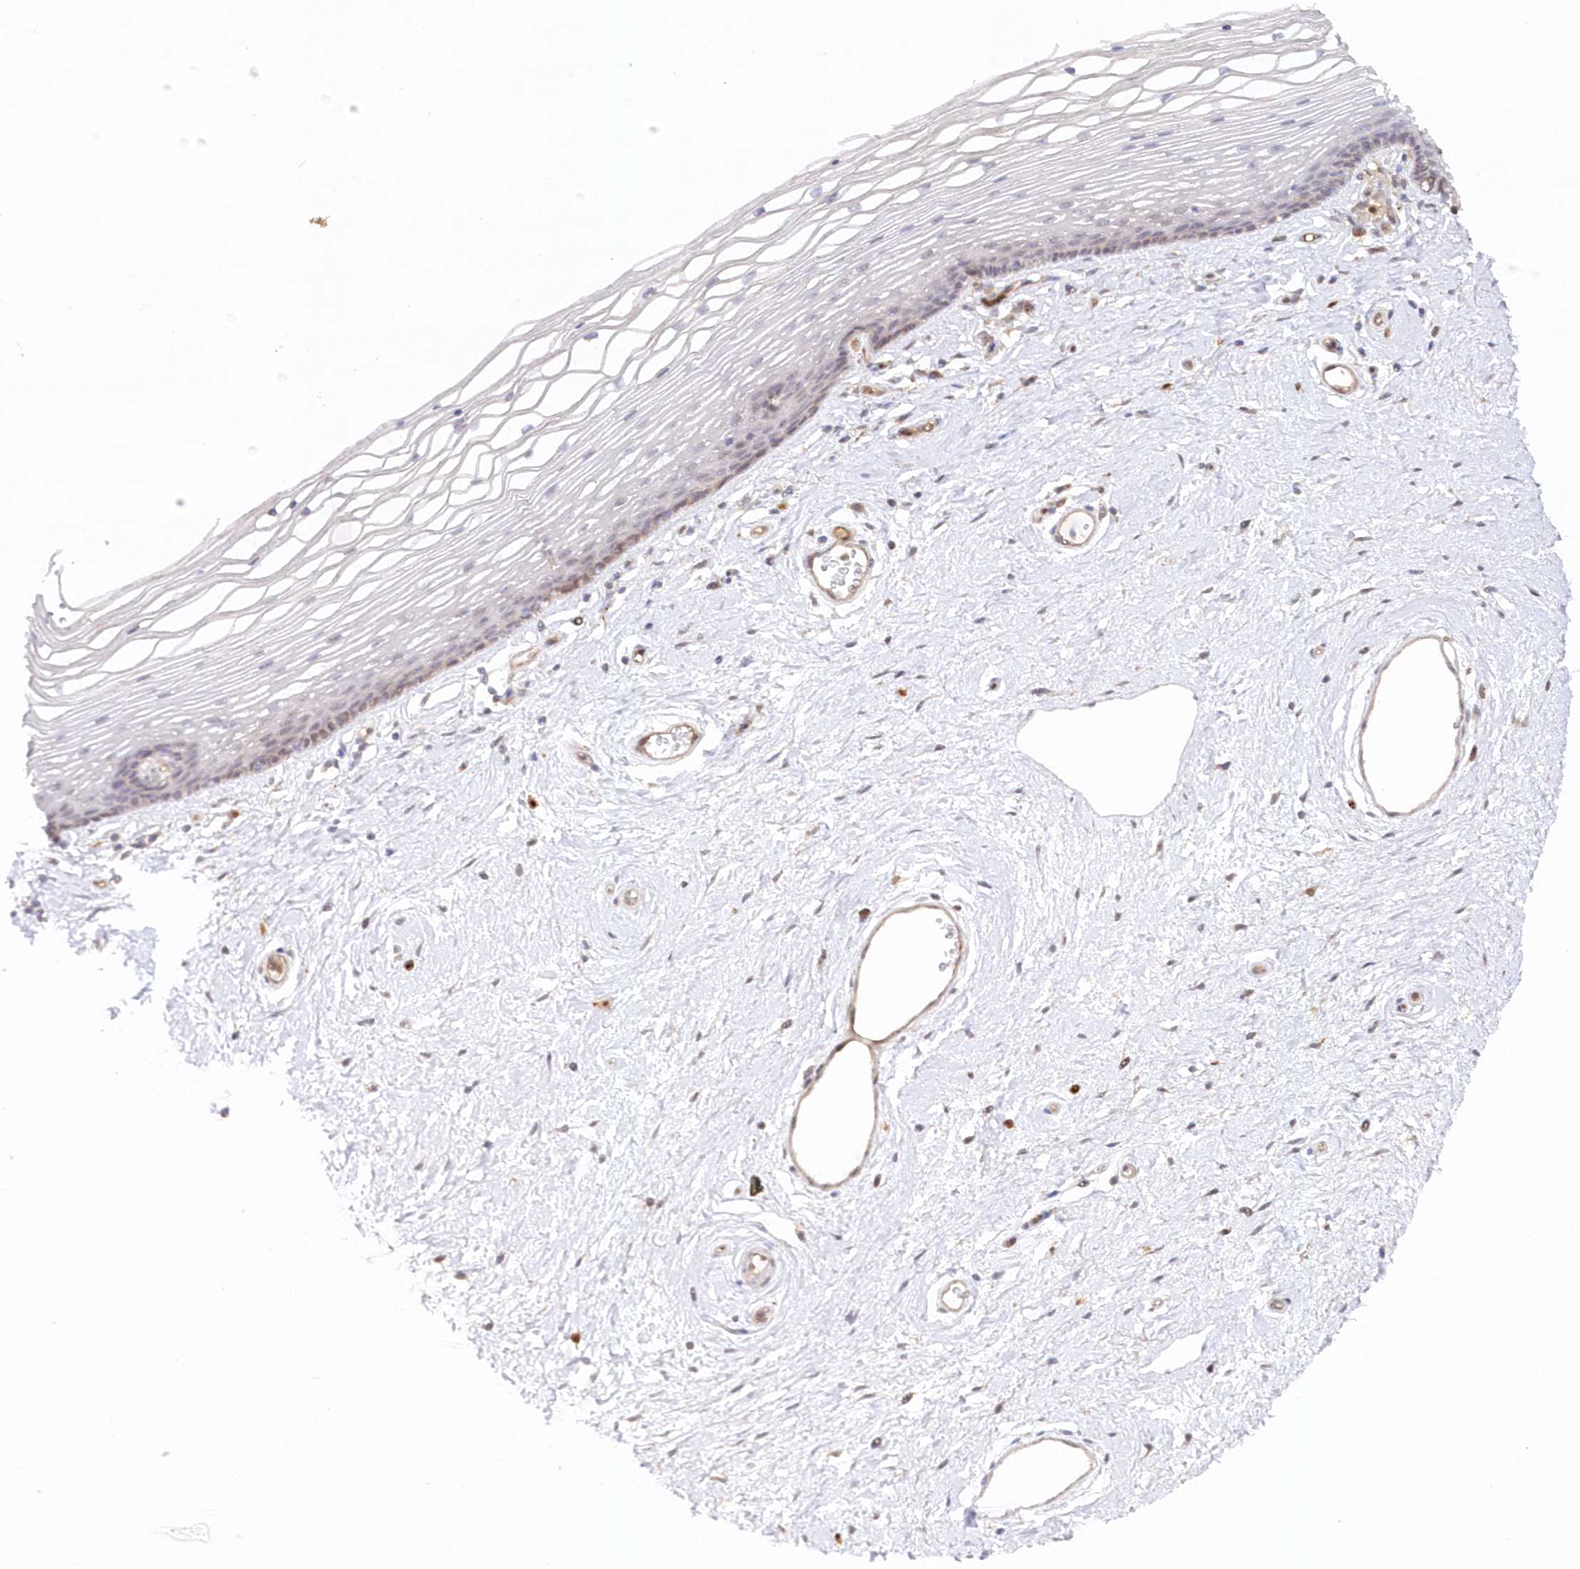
{"staining": {"intensity": "weak", "quantity": "<25%", "location": "cytoplasmic/membranous,nuclear"}, "tissue": "vagina", "cell_type": "Squamous epithelial cells", "image_type": "normal", "snomed": [{"axis": "morphology", "description": "Normal tissue, NOS"}, {"axis": "topography", "description": "Vagina"}], "caption": "IHC image of benign vagina: human vagina stained with DAB (3,3'-diaminobenzidine) shows no significant protein positivity in squamous epithelial cells.", "gene": "GBE1", "patient": {"sex": "female", "age": 46}}